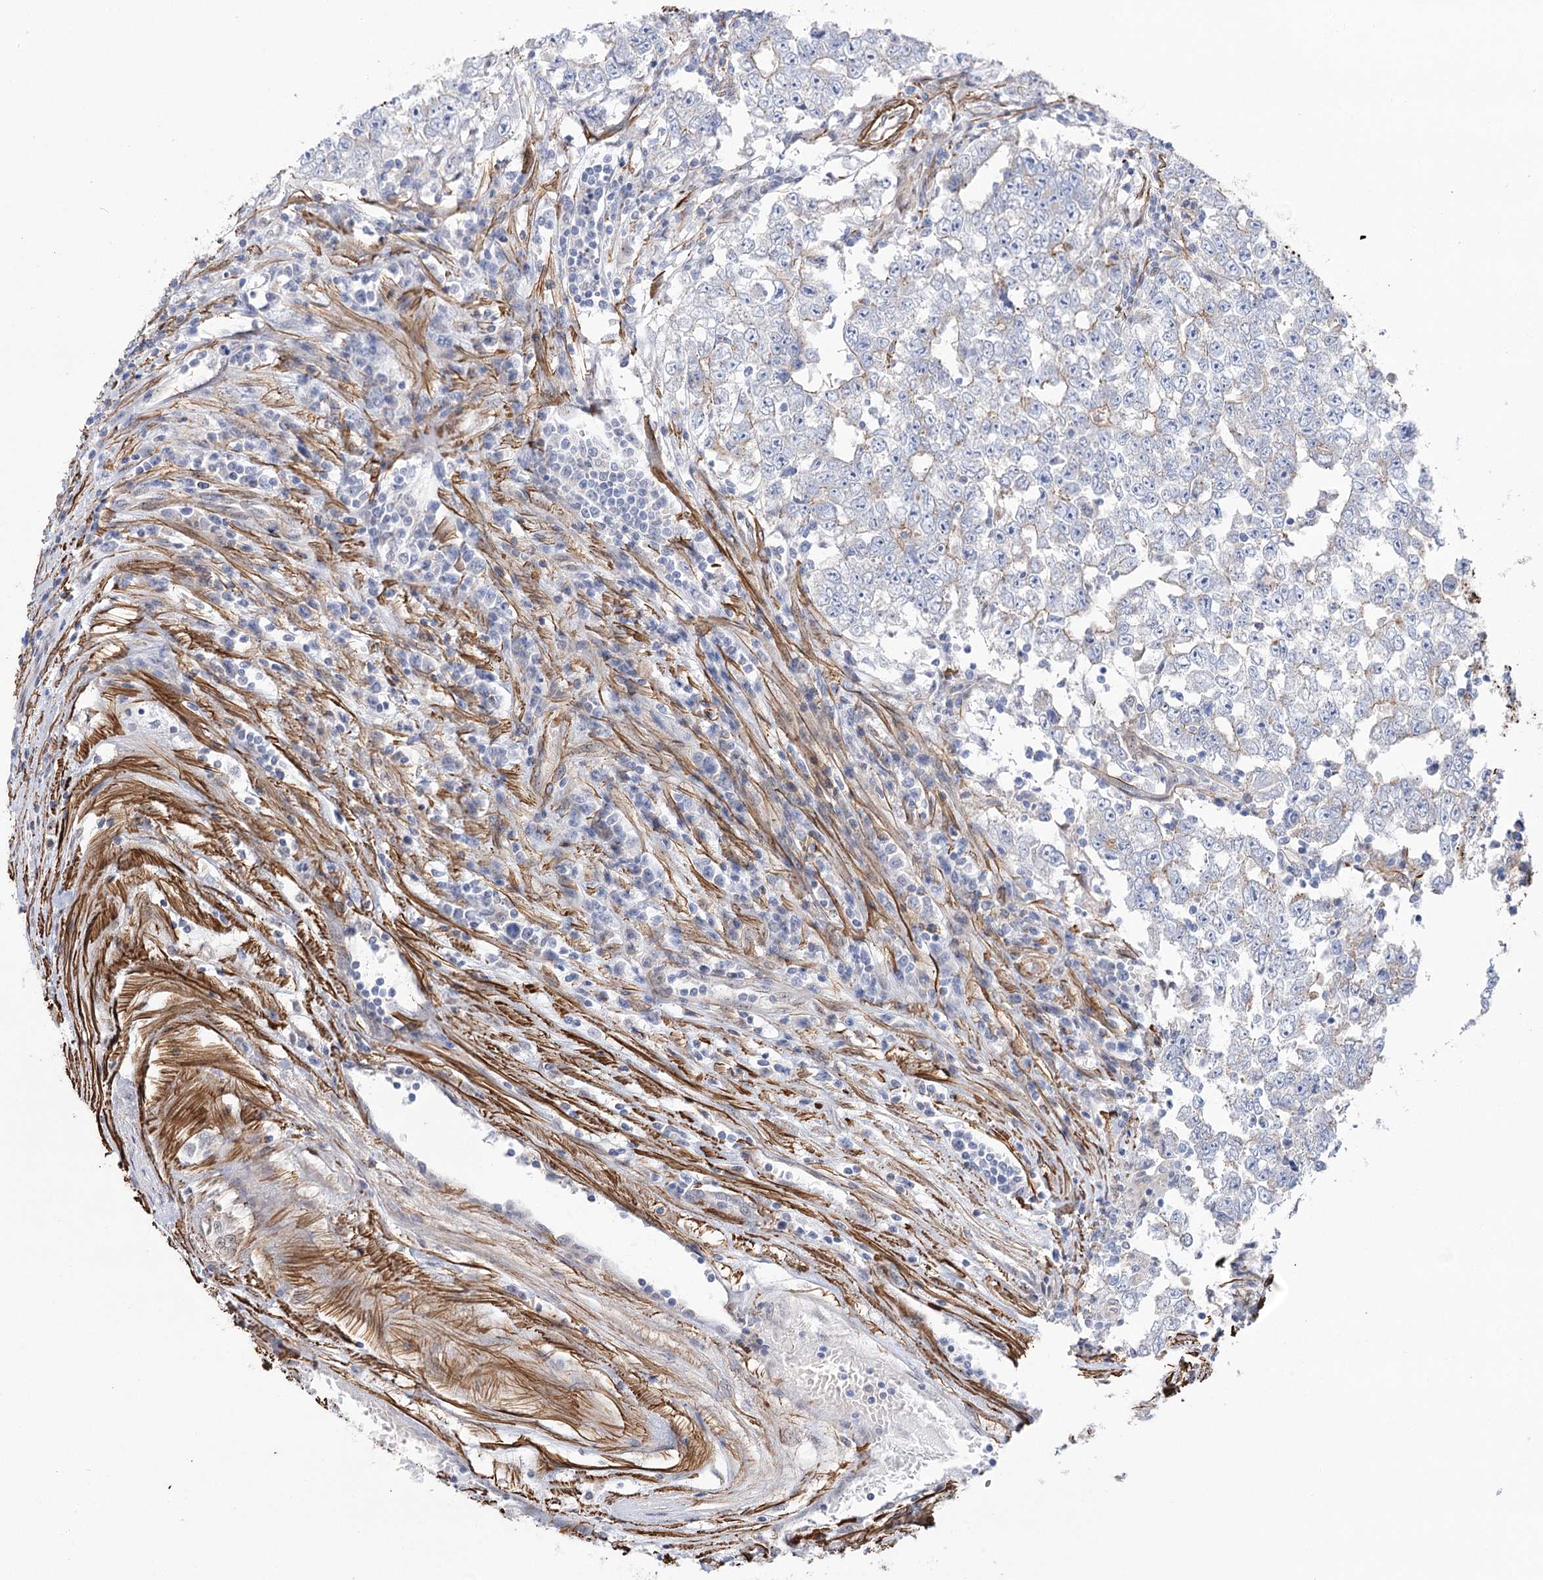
{"staining": {"intensity": "negative", "quantity": "none", "location": "none"}, "tissue": "testis cancer", "cell_type": "Tumor cells", "image_type": "cancer", "snomed": [{"axis": "morphology", "description": "Carcinoma, Embryonal, NOS"}, {"axis": "topography", "description": "Testis"}], "caption": "Histopathology image shows no protein positivity in tumor cells of testis embryonal carcinoma tissue.", "gene": "WASHC3", "patient": {"sex": "male", "age": 25}}